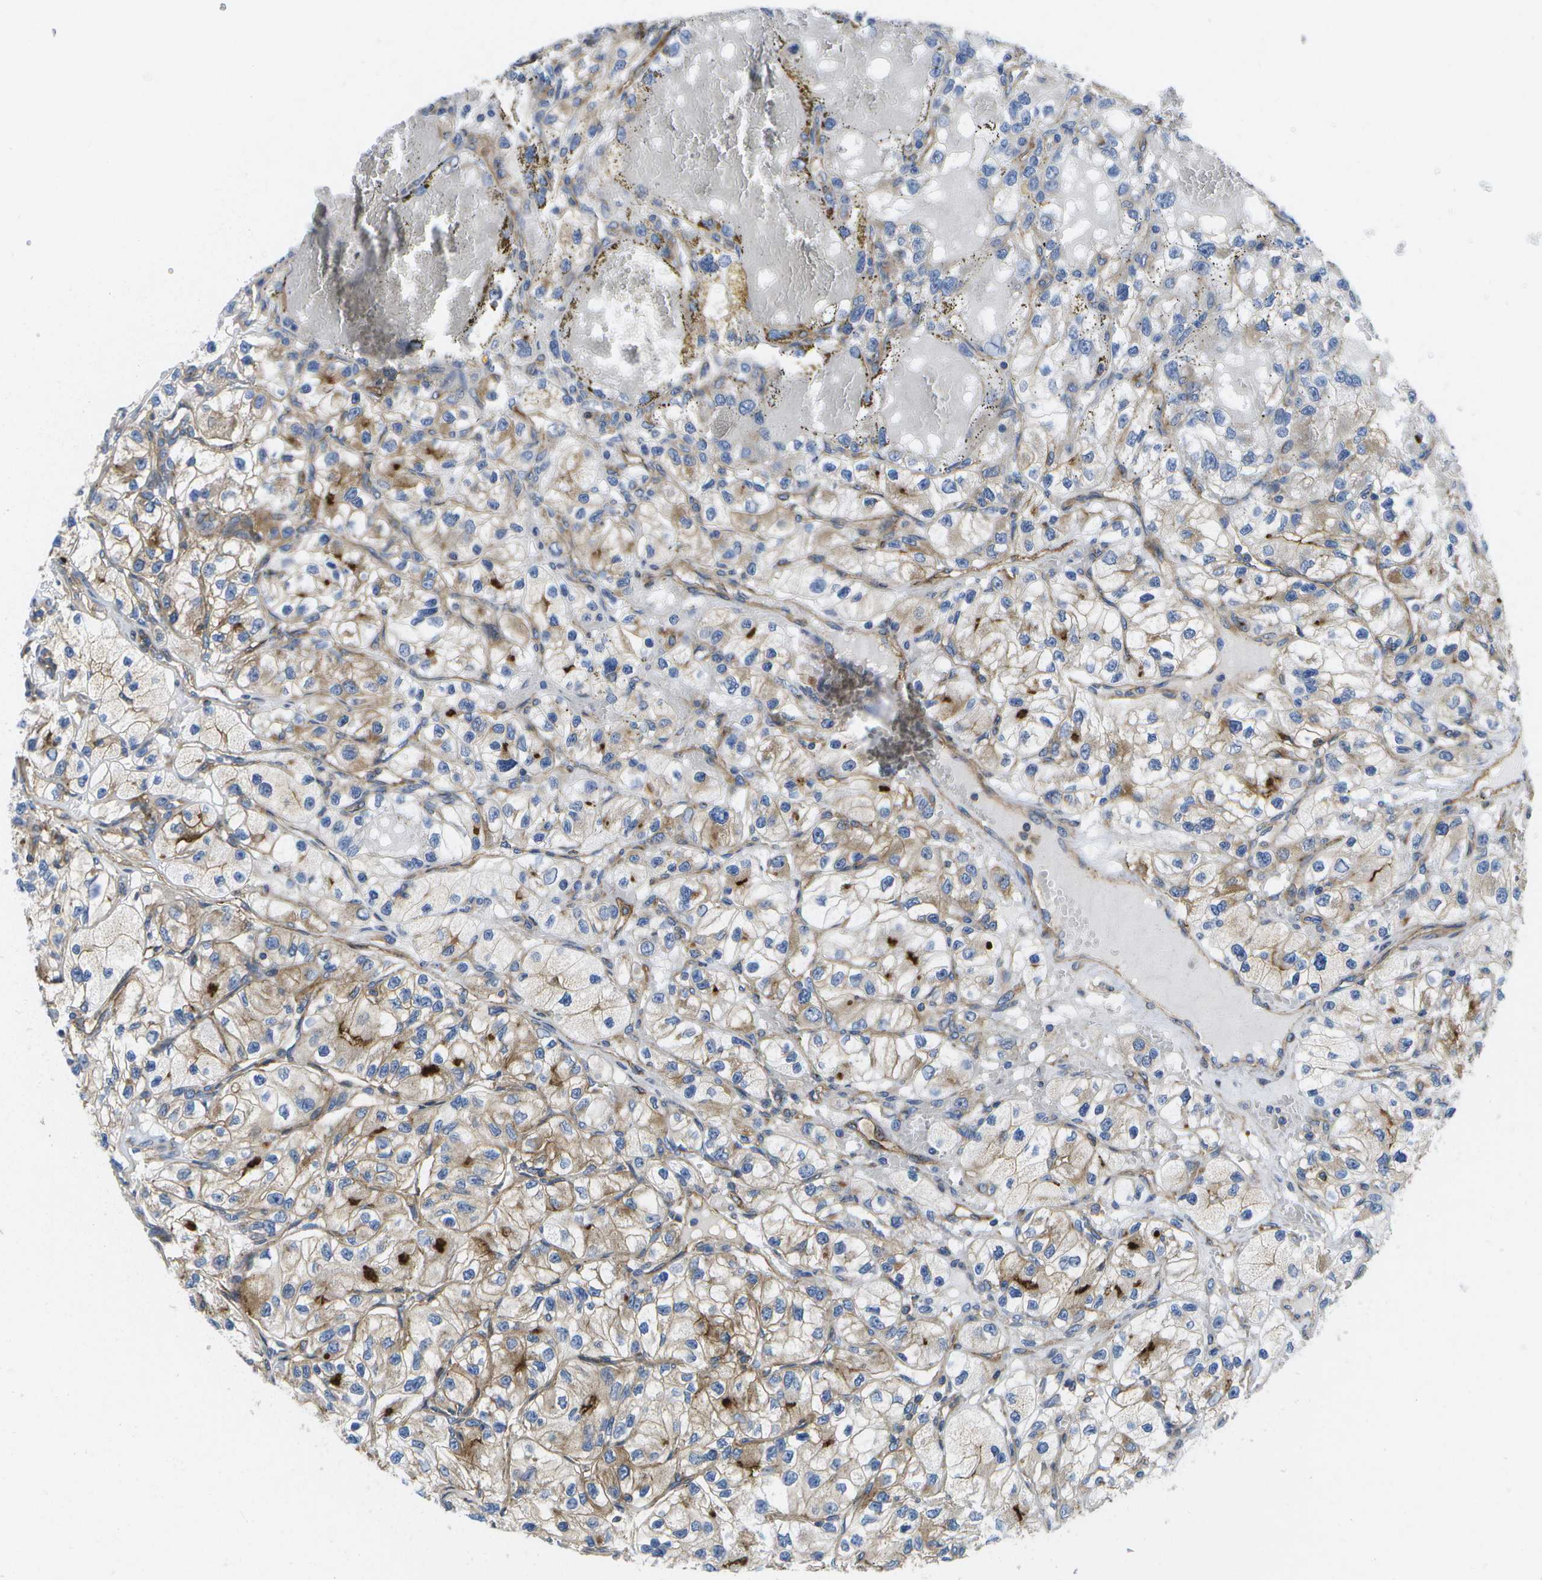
{"staining": {"intensity": "moderate", "quantity": ">75%", "location": "cytoplasmic/membranous"}, "tissue": "renal cancer", "cell_type": "Tumor cells", "image_type": "cancer", "snomed": [{"axis": "morphology", "description": "Adenocarcinoma, NOS"}, {"axis": "topography", "description": "Kidney"}], "caption": "Immunohistochemistry (IHC) micrograph of neoplastic tissue: renal cancer (adenocarcinoma) stained using IHC shows medium levels of moderate protein expression localized specifically in the cytoplasmic/membranous of tumor cells, appearing as a cytoplasmic/membranous brown color.", "gene": "BST2", "patient": {"sex": "female", "age": 57}}